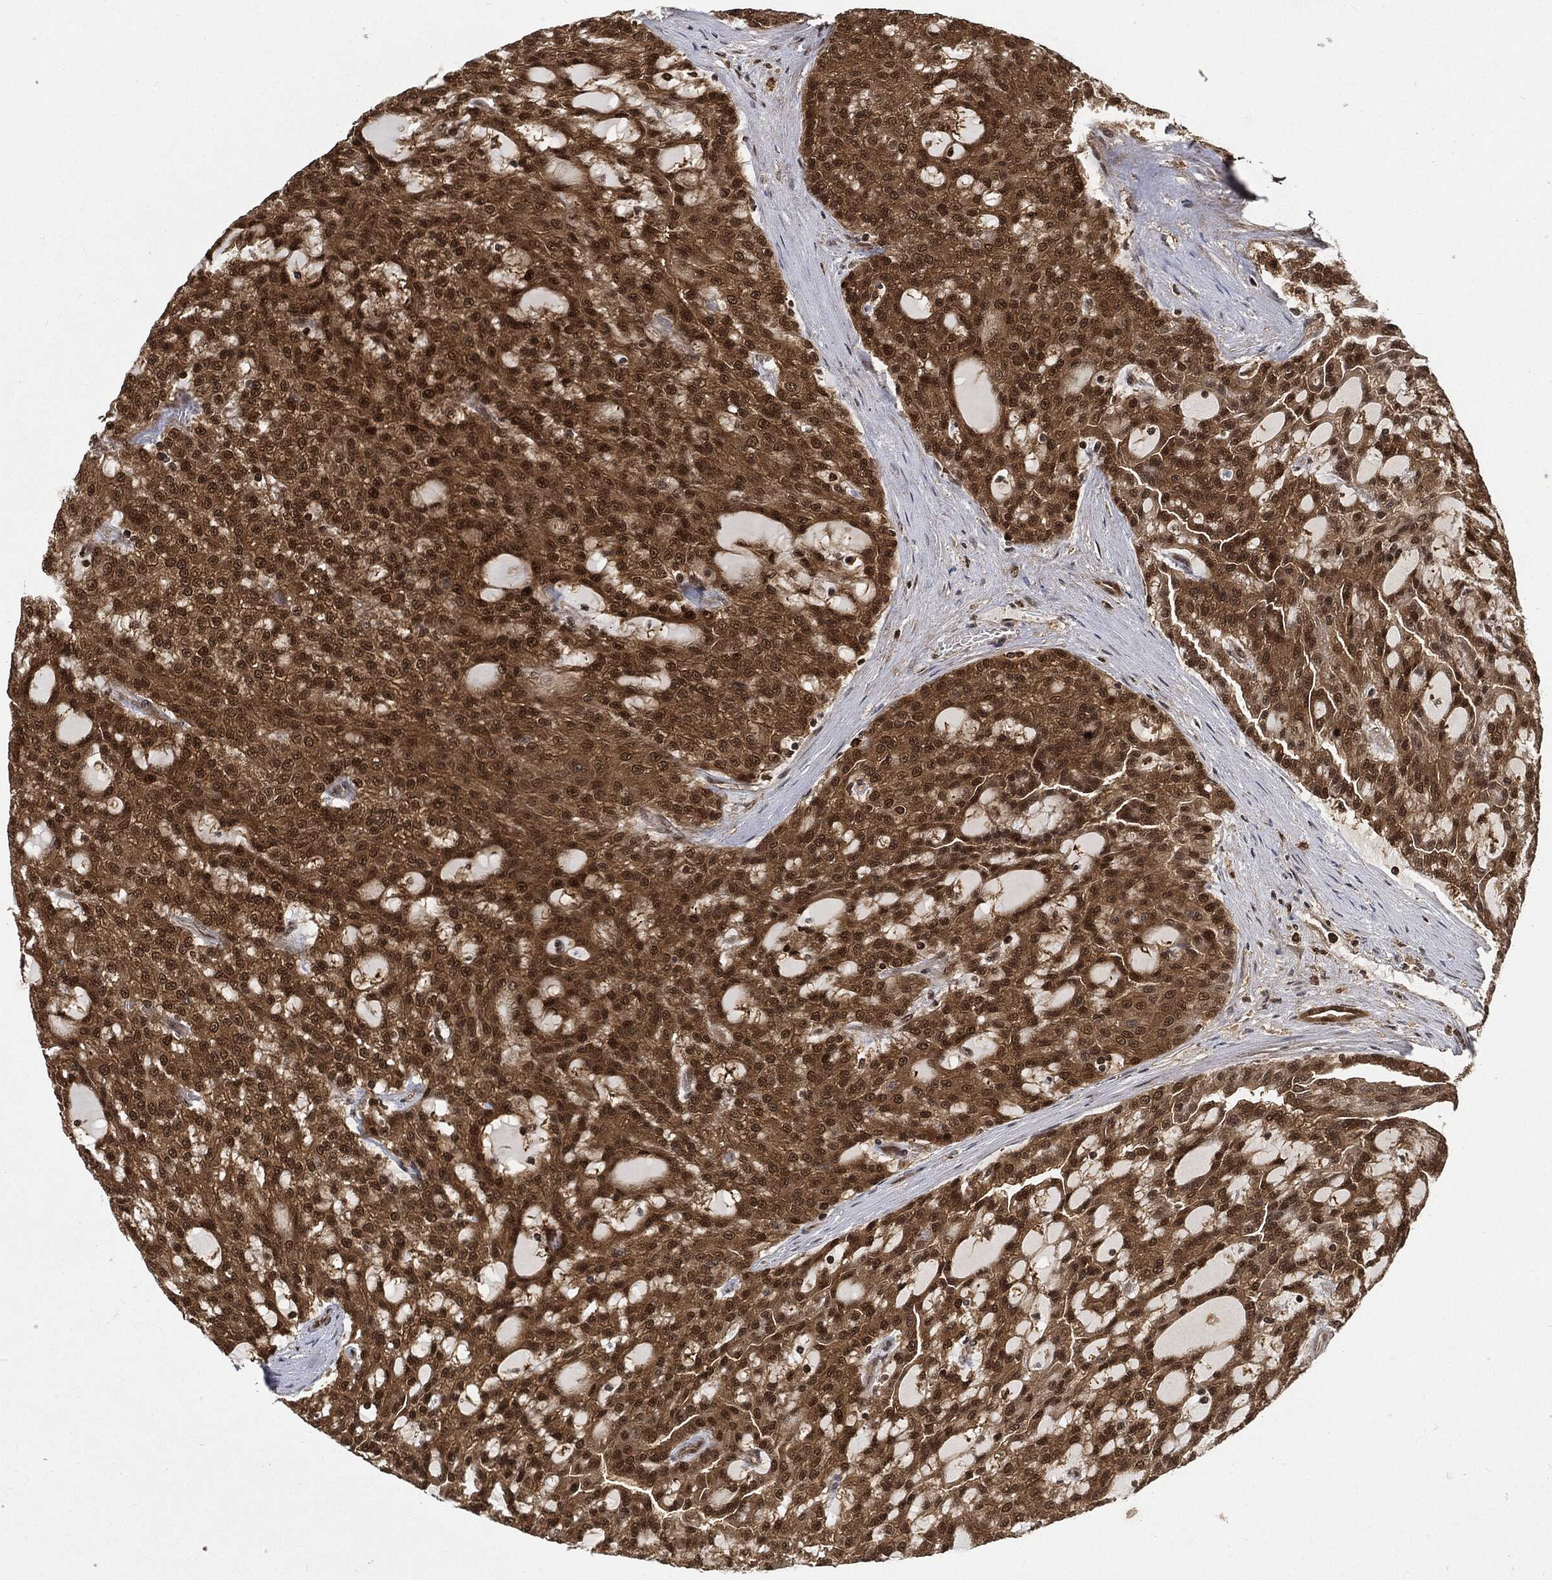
{"staining": {"intensity": "strong", "quantity": ">75%", "location": "cytoplasmic/membranous,nuclear"}, "tissue": "renal cancer", "cell_type": "Tumor cells", "image_type": "cancer", "snomed": [{"axis": "morphology", "description": "Adenocarcinoma, NOS"}, {"axis": "topography", "description": "Kidney"}], "caption": "A brown stain shows strong cytoplasmic/membranous and nuclear expression of a protein in human renal cancer tumor cells. Nuclei are stained in blue.", "gene": "CUTA", "patient": {"sex": "male", "age": 63}}